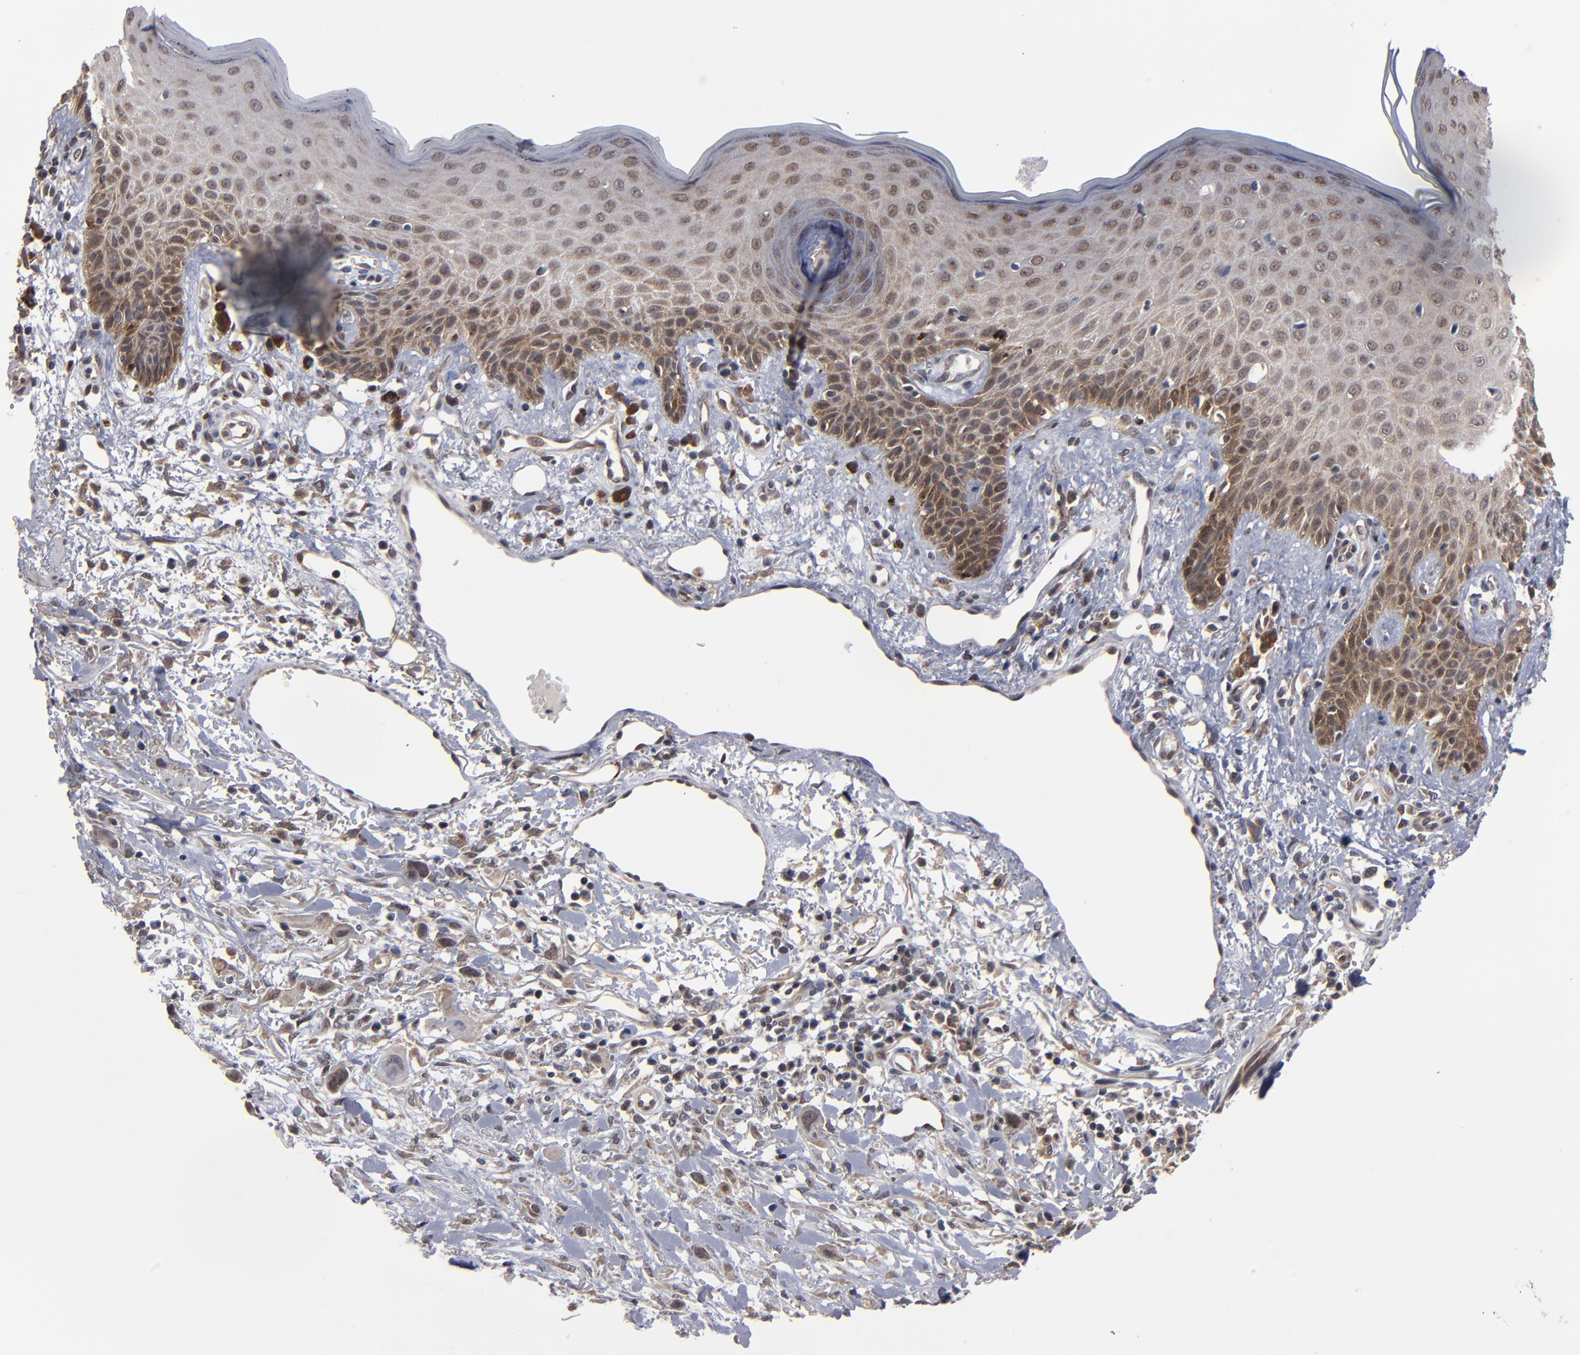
{"staining": {"intensity": "moderate", "quantity": ">75%", "location": "cytoplasmic/membranous"}, "tissue": "skin cancer", "cell_type": "Tumor cells", "image_type": "cancer", "snomed": [{"axis": "morphology", "description": "Squamous cell carcinoma, NOS"}, {"axis": "topography", "description": "Skin"}], "caption": "The photomicrograph displays a brown stain indicating the presence of a protein in the cytoplasmic/membranous of tumor cells in squamous cell carcinoma (skin).", "gene": "ALG13", "patient": {"sex": "female", "age": 59}}